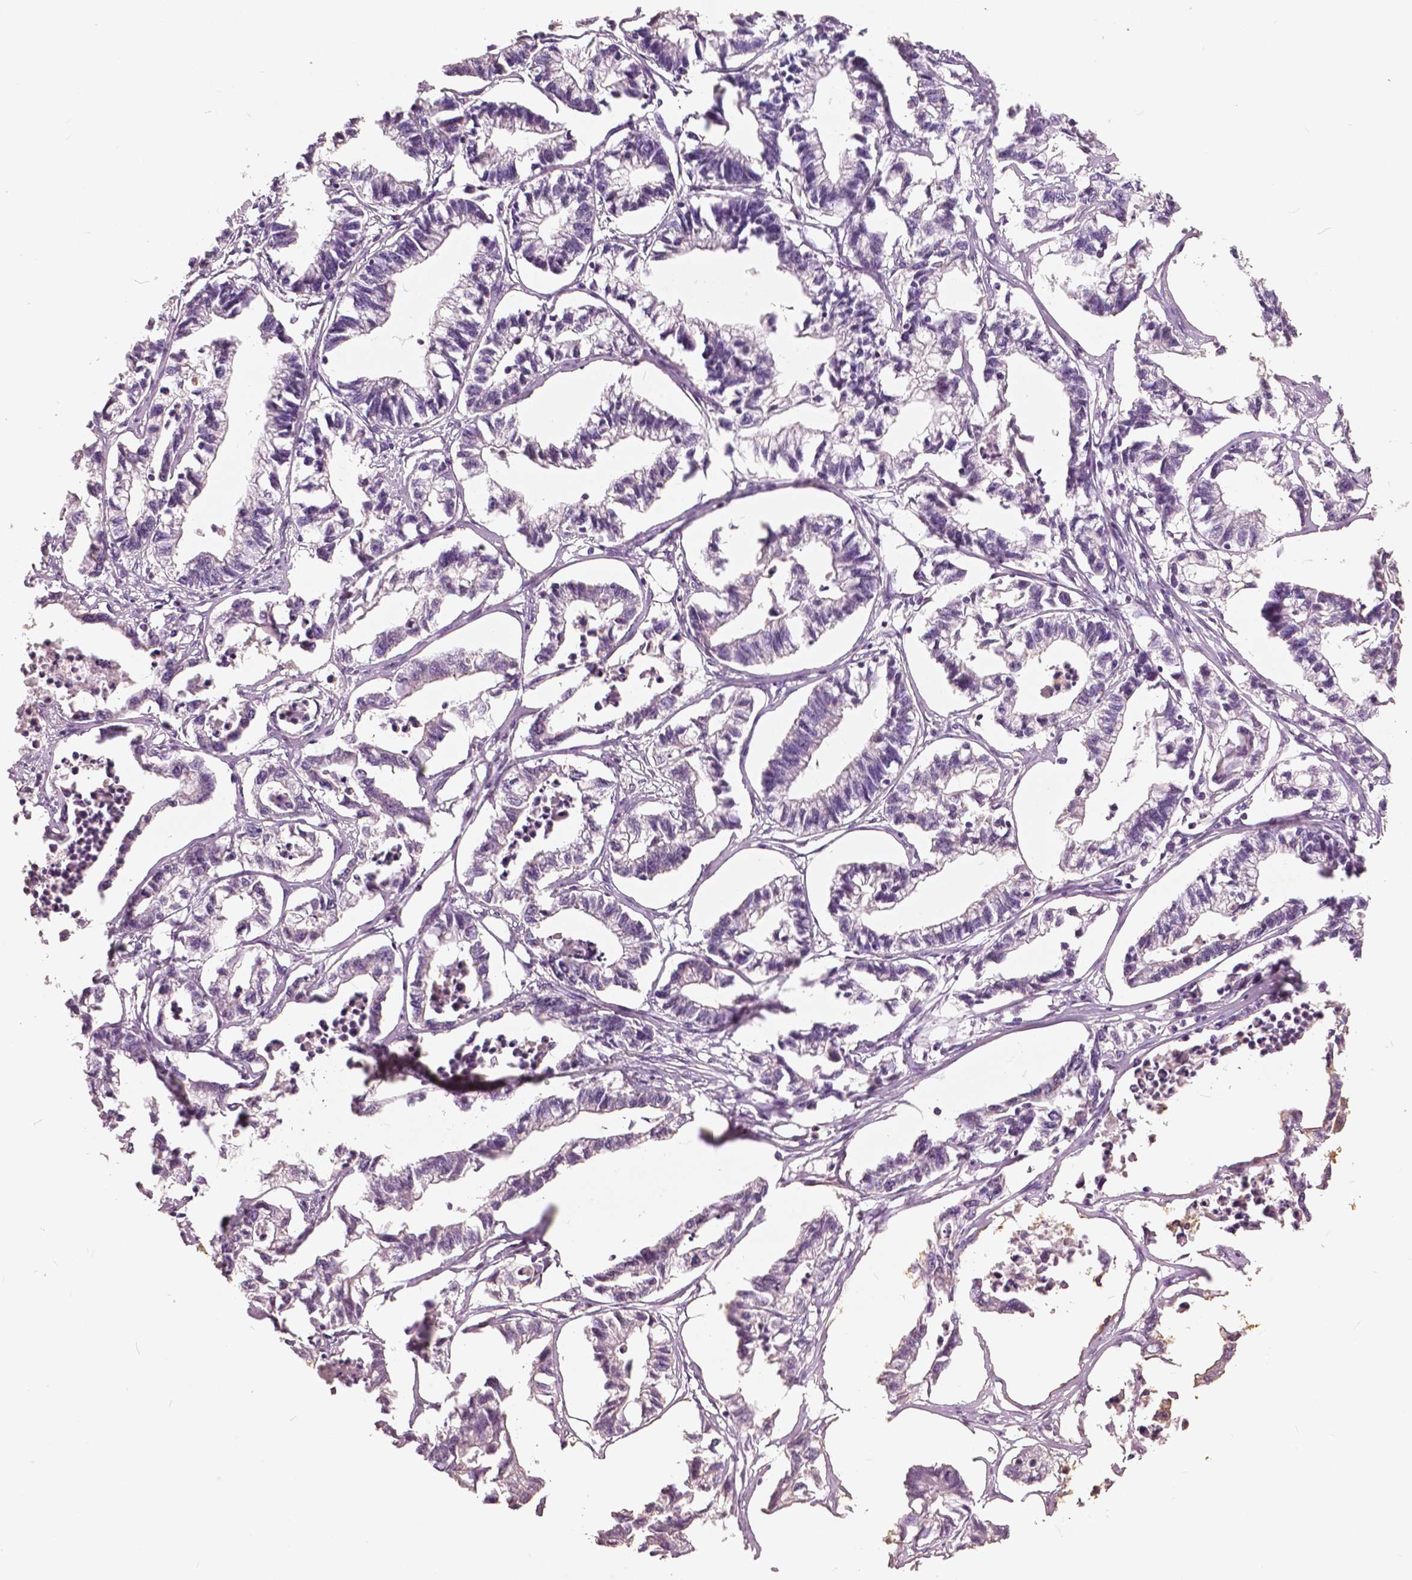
{"staining": {"intensity": "negative", "quantity": "none", "location": "none"}, "tissue": "stomach cancer", "cell_type": "Tumor cells", "image_type": "cancer", "snomed": [{"axis": "morphology", "description": "Adenocarcinoma, NOS"}, {"axis": "topography", "description": "Stomach"}], "caption": "Stomach cancer (adenocarcinoma) stained for a protein using IHC exhibits no staining tumor cells.", "gene": "NANOG", "patient": {"sex": "male", "age": 83}}